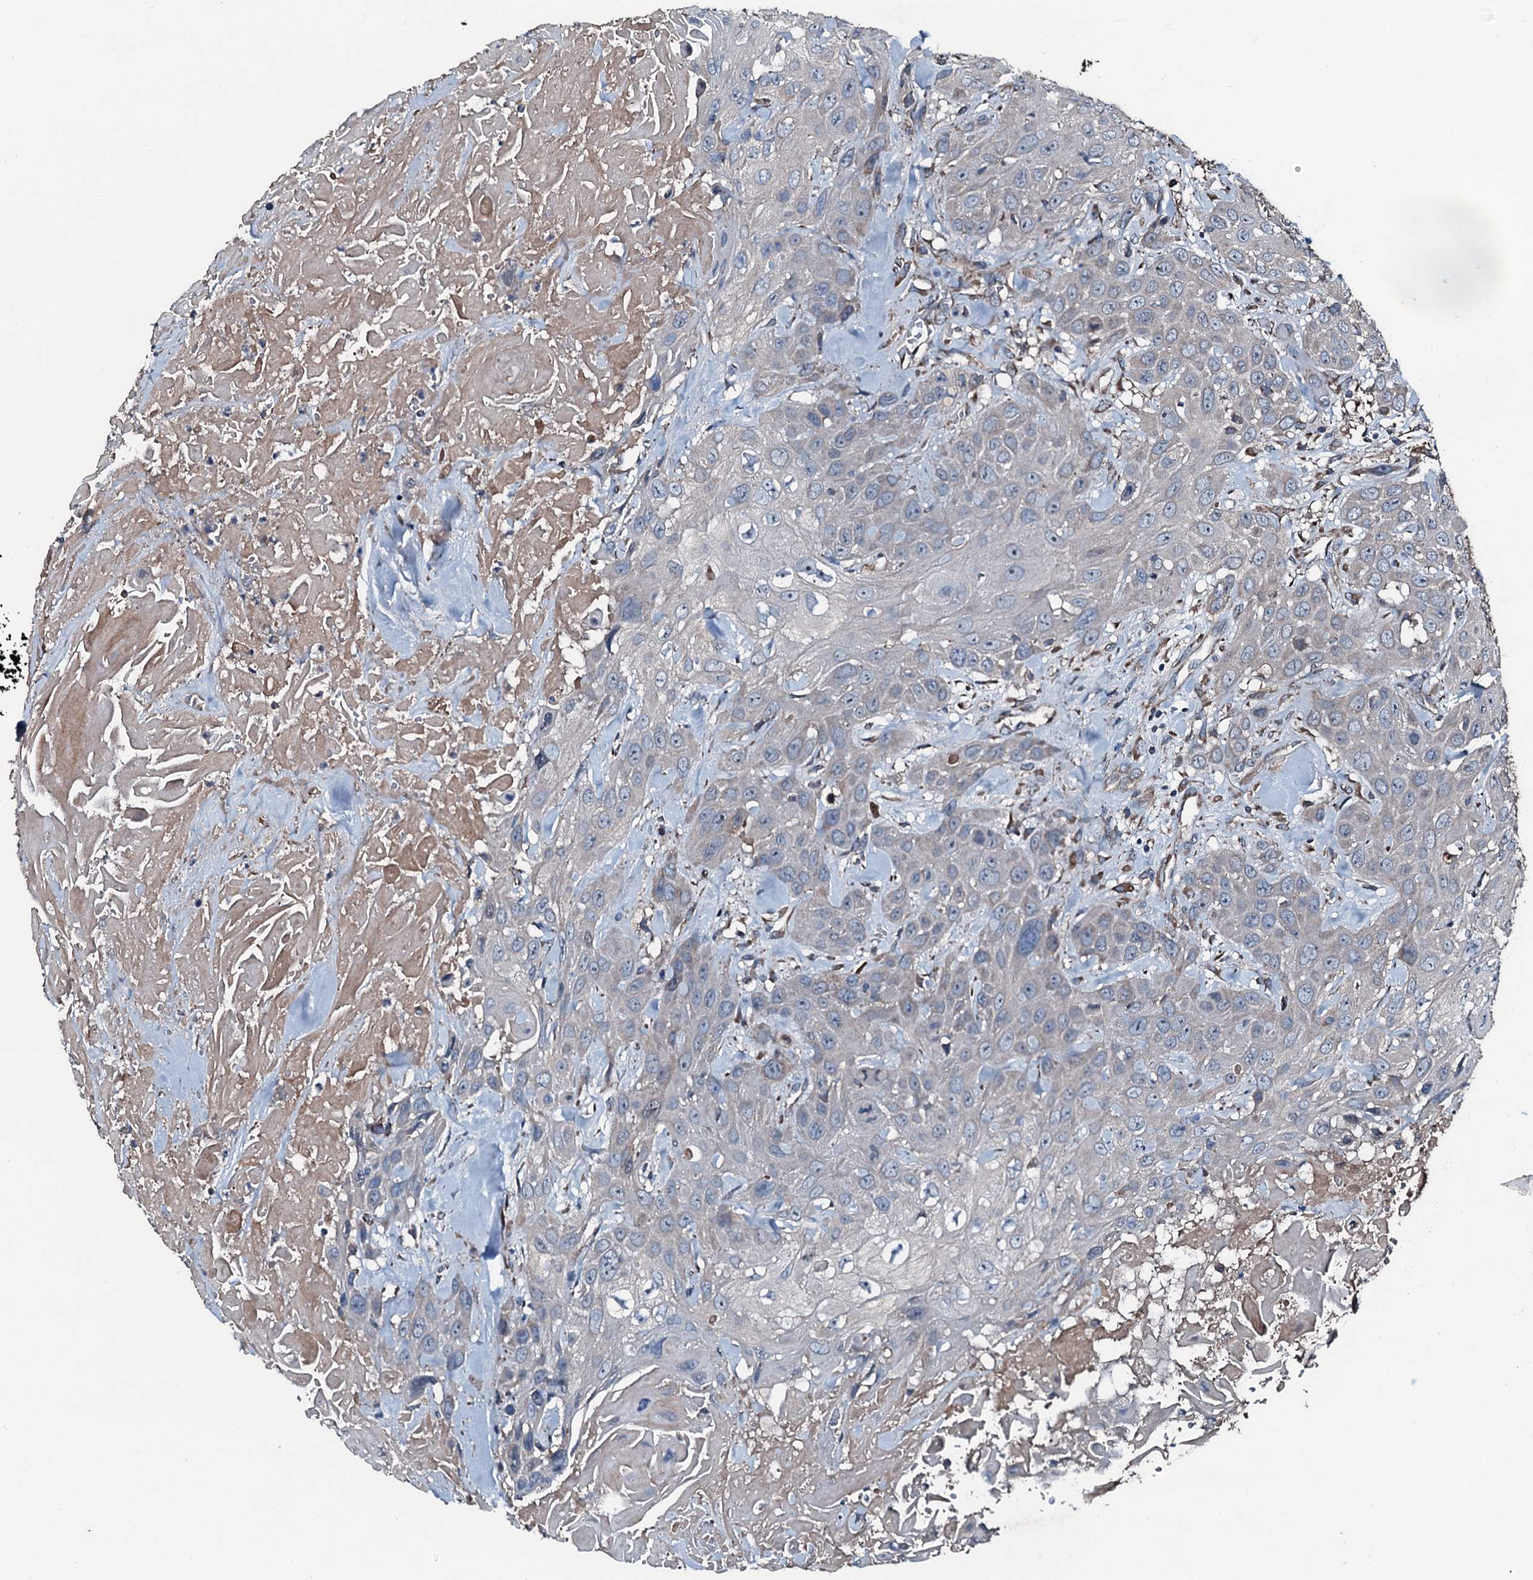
{"staining": {"intensity": "negative", "quantity": "none", "location": "none"}, "tissue": "head and neck cancer", "cell_type": "Tumor cells", "image_type": "cancer", "snomed": [{"axis": "morphology", "description": "Squamous cell carcinoma, NOS"}, {"axis": "topography", "description": "Head-Neck"}], "caption": "Head and neck cancer (squamous cell carcinoma) was stained to show a protein in brown. There is no significant positivity in tumor cells.", "gene": "ACSS3", "patient": {"sex": "male", "age": 81}}